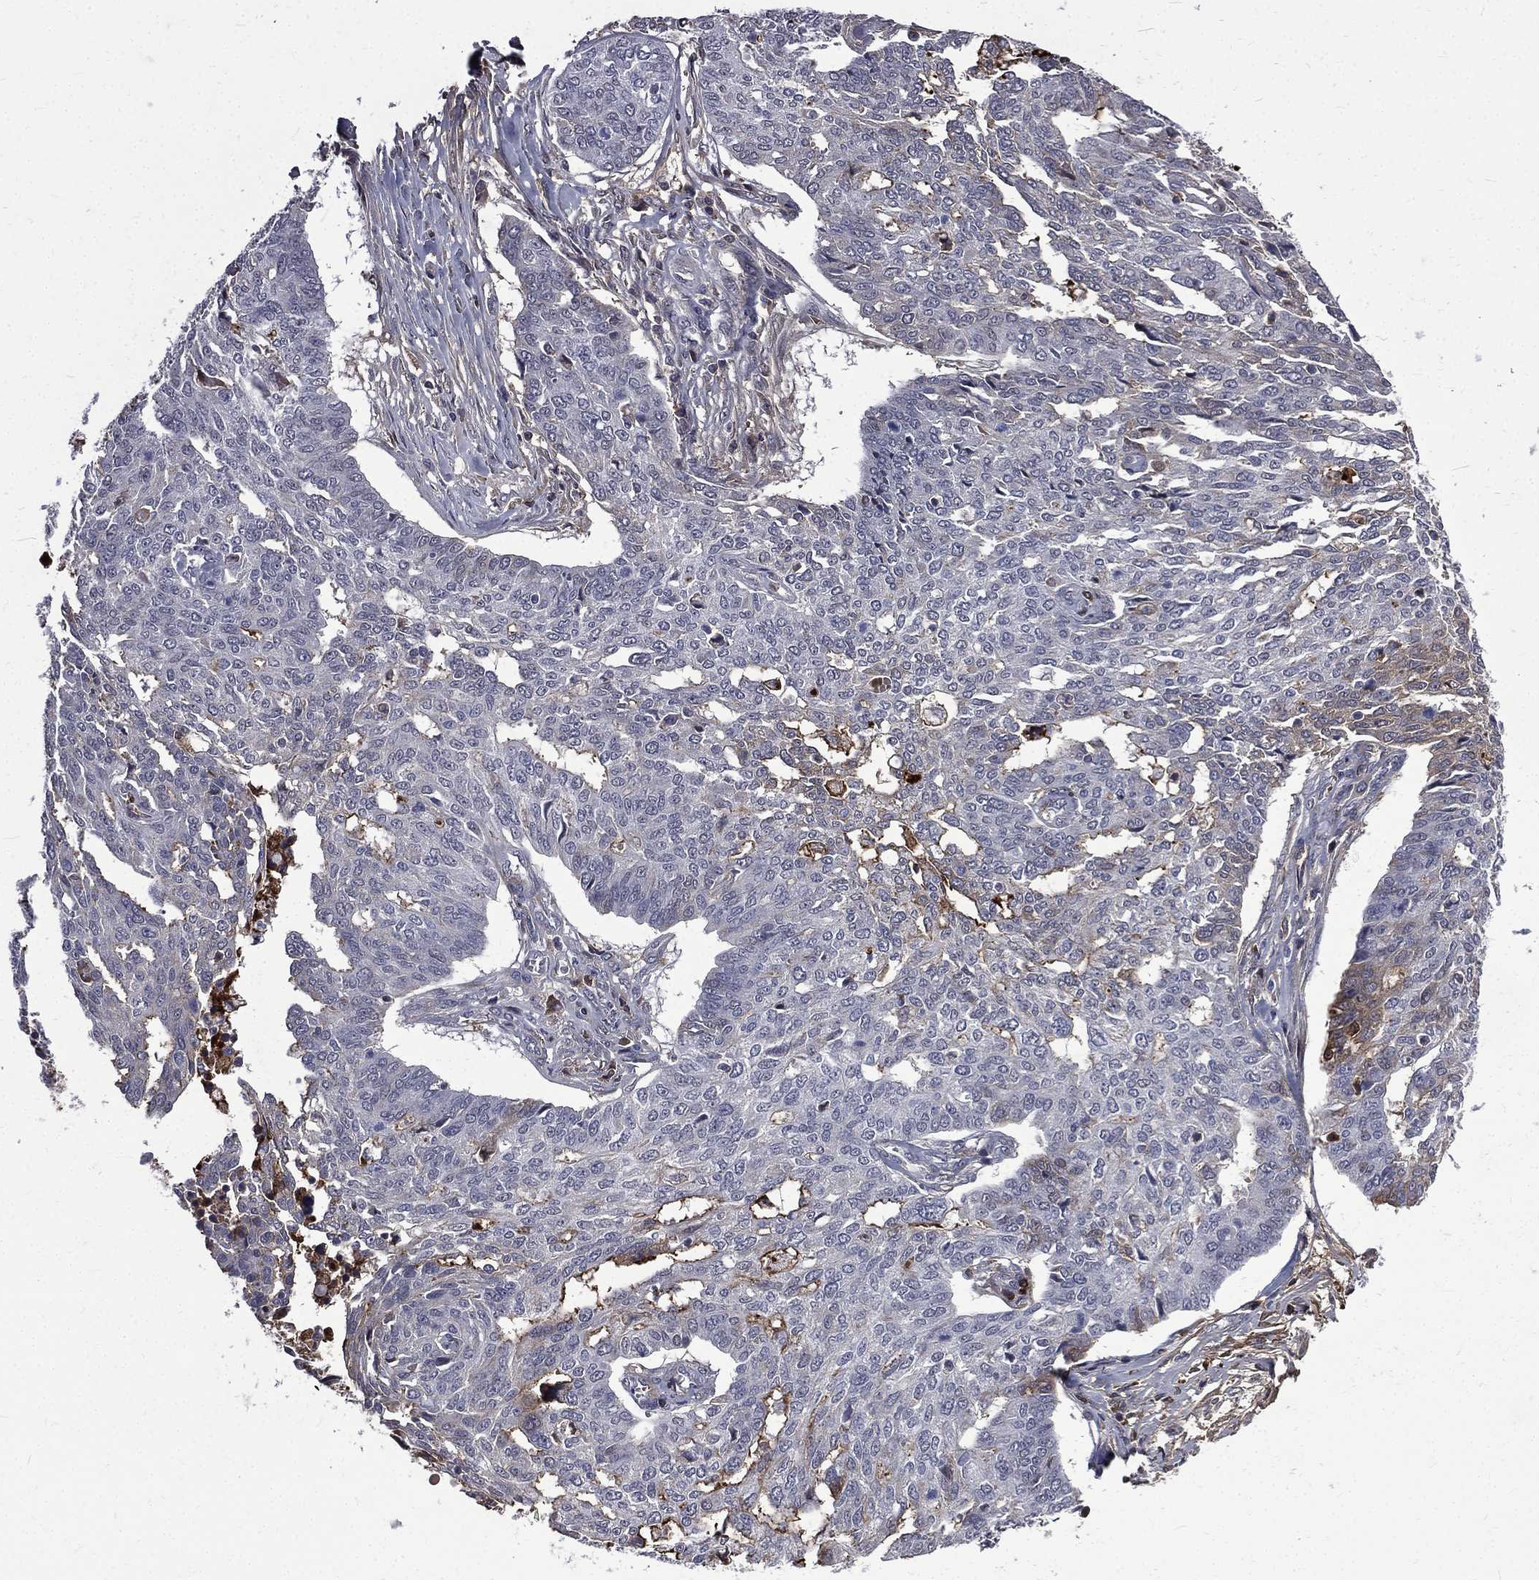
{"staining": {"intensity": "moderate", "quantity": "<25%", "location": "cytoplasmic/membranous"}, "tissue": "ovarian cancer", "cell_type": "Tumor cells", "image_type": "cancer", "snomed": [{"axis": "morphology", "description": "Cystadenocarcinoma, serous, NOS"}, {"axis": "topography", "description": "Ovary"}], "caption": "Serous cystadenocarcinoma (ovarian) was stained to show a protein in brown. There is low levels of moderate cytoplasmic/membranous staining in approximately <25% of tumor cells. The protein is shown in brown color, while the nuclei are stained blue.", "gene": "FGG", "patient": {"sex": "female", "age": 67}}